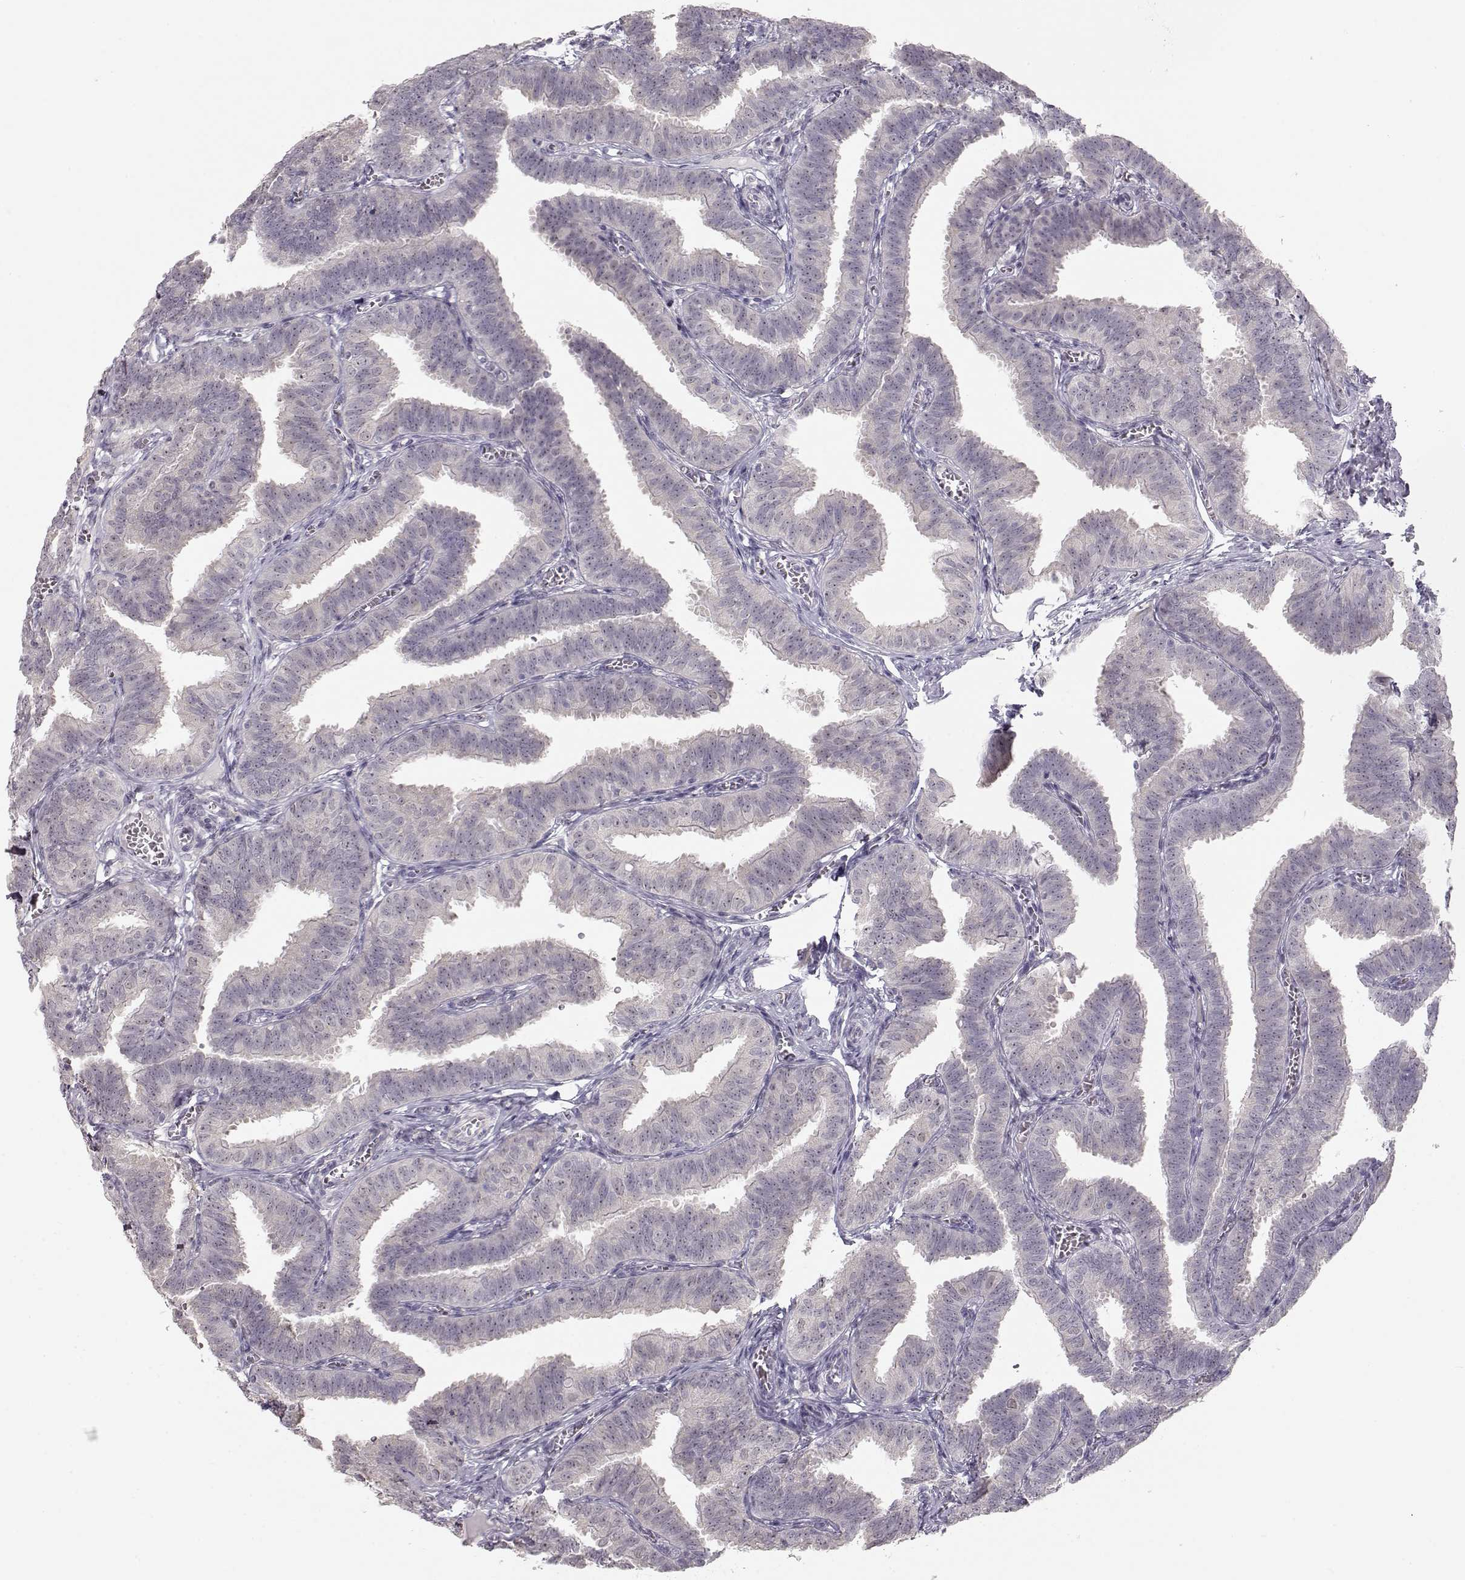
{"staining": {"intensity": "negative", "quantity": "none", "location": "none"}, "tissue": "fallopian tube", "cell_type": "Glandular cells", "image_type": "normal", "snomed": [{"axis": "morphology", "description": "Normal tissue, NOS"}, {"axis": "topography", "description": "Fallopian tube"}], "caption": "High power microscopy photomicrograph of an immunohistochemistry (IHC) micrograph of benign fallopian tube, revealing no significant staining in glandular cells.", "gene": "FAM205A", "patient": {"sex": "female", "age": 25}}